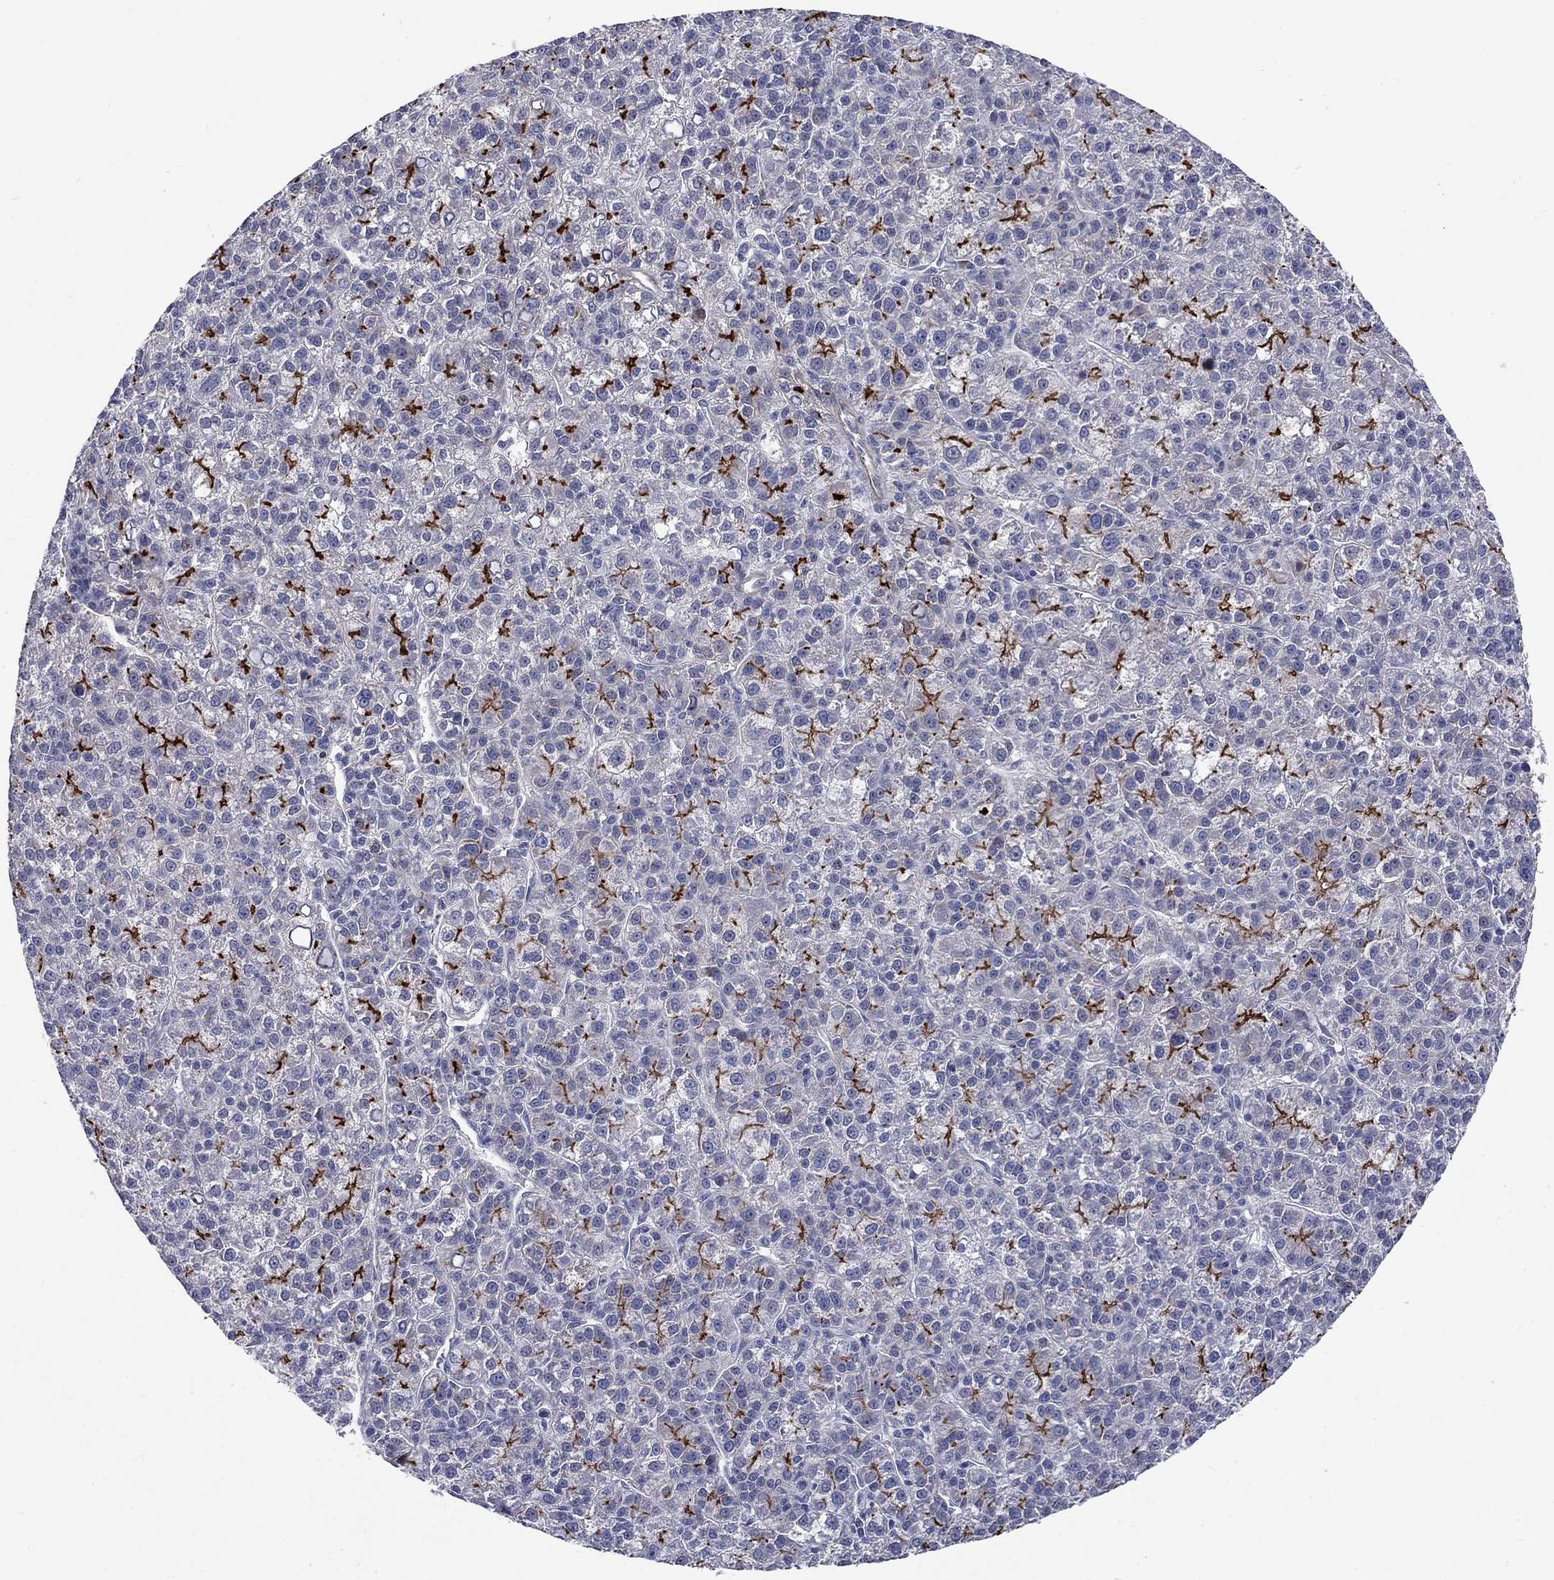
{"staining": {"intensity": "strong", "quantity": "25%-75%", "location": "cytoplasmic/membranous"}, "tissue": "liver cancer", "cell_type": "Tumor cells", "image_type": "cancer", "snomed": [{"axis": "morphology", "description": "Carcinoma, Hepatocellular, NOS"}, {"axis": "topography", "description": "Liver"}], "caption": "DAB (3,3'-diaminobenzidine) immunohistochemical staining of liver cancer (hepatocellular carcinoma) displays strong cytoplasmic/membranous protein expression in about 25%-75% of tumor cells.", "gene": "SLC1A1", "patient": {"sex": "female", "age": 60}}